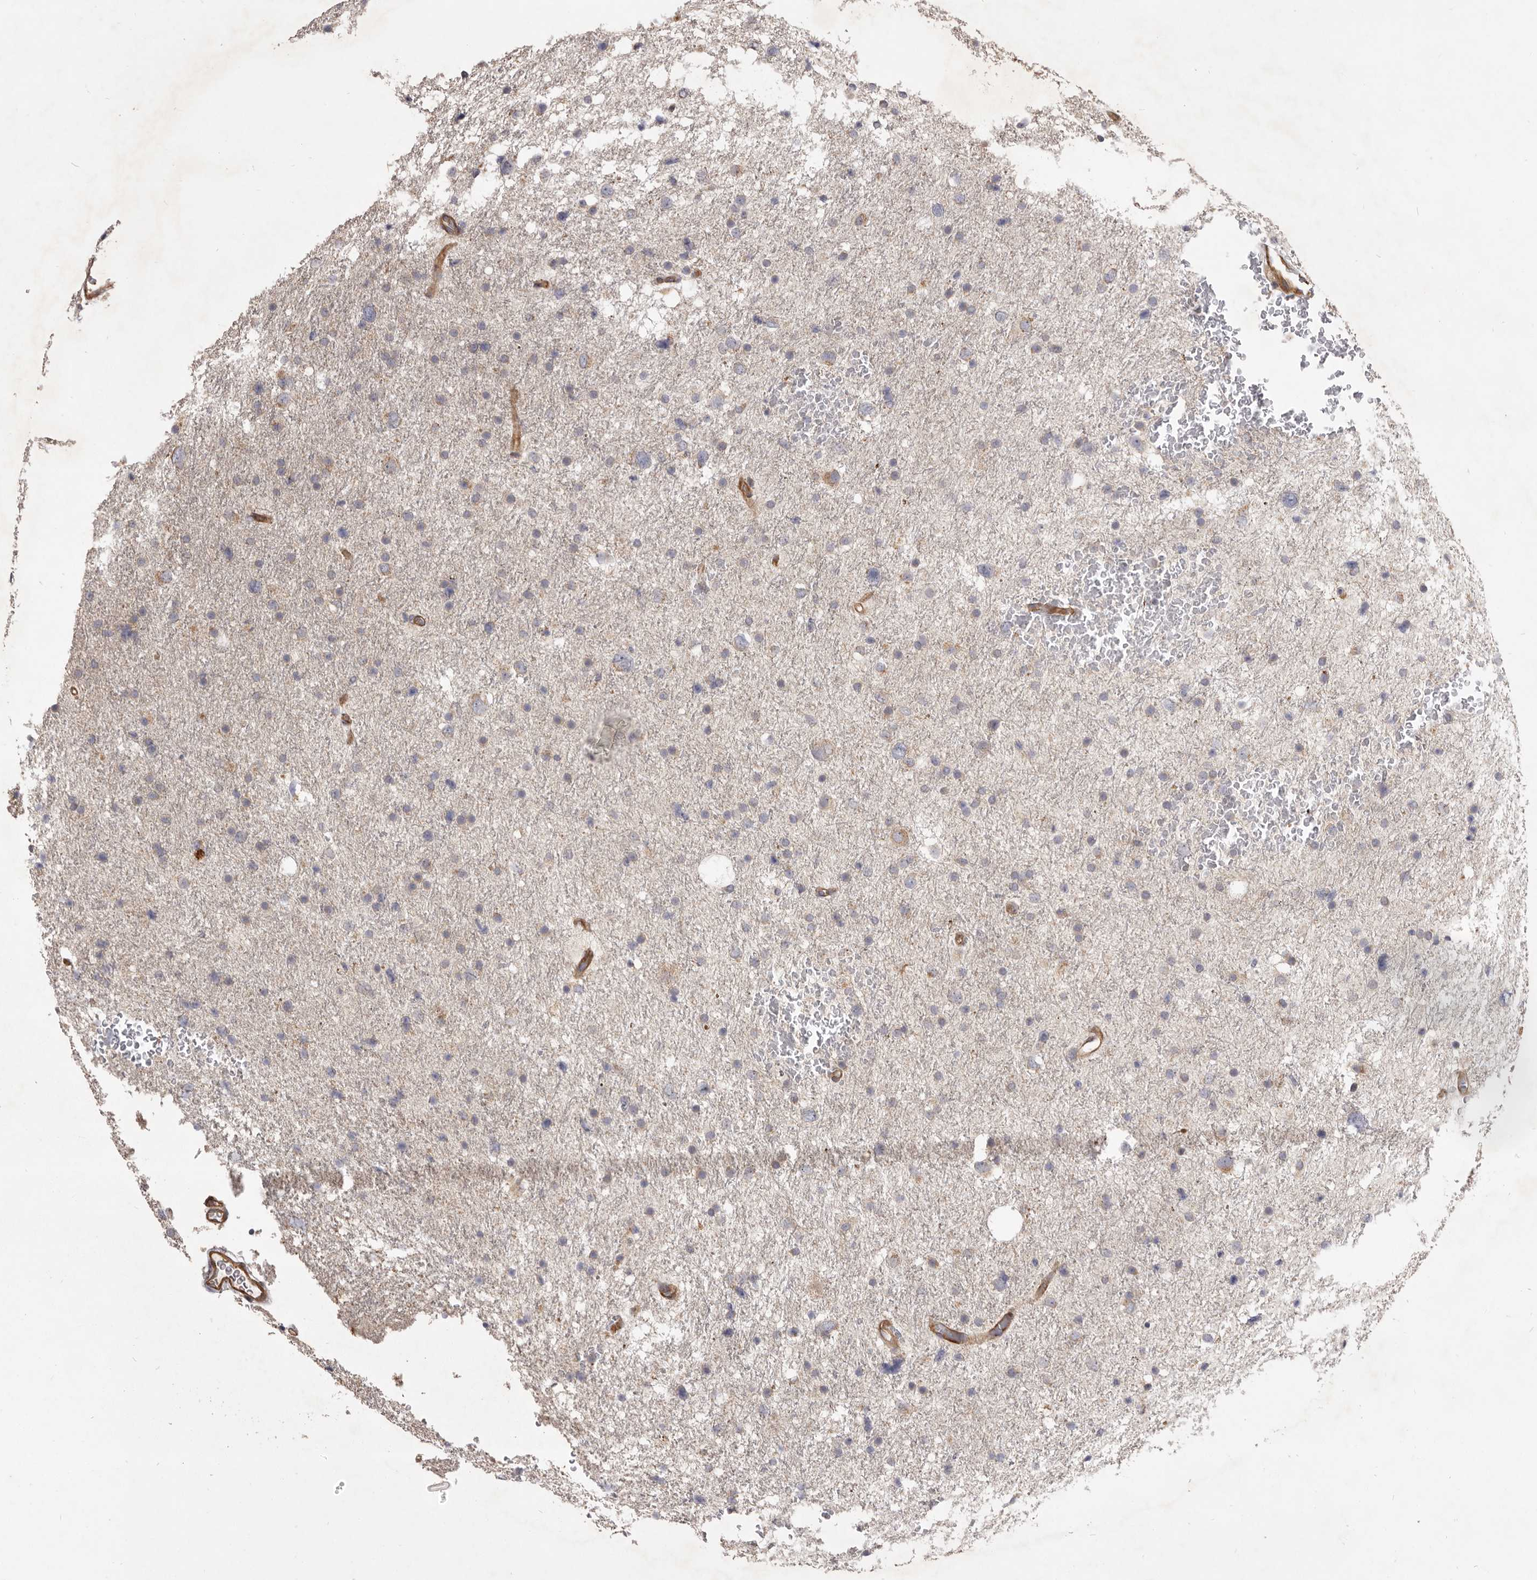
{"staining": {"intensity": "negative", "quantity": "none", "location": "none"}, "tissue": "glioma", "cell_type": "Tumor cells", "image_type": "cancer", "snomed": [{"axis": "morphology", "description": "Glioma, malignant, Low grade"}, {"axis": "topography", "description": "Brain"}], "caption": "Immunohistochemistry (IHC) of glioma displays no staining in tumor cells. (DAB immunohistochemistry, high magnification).", "gene": "VPS45", "patient": {"sex": "female", "age": 37}}